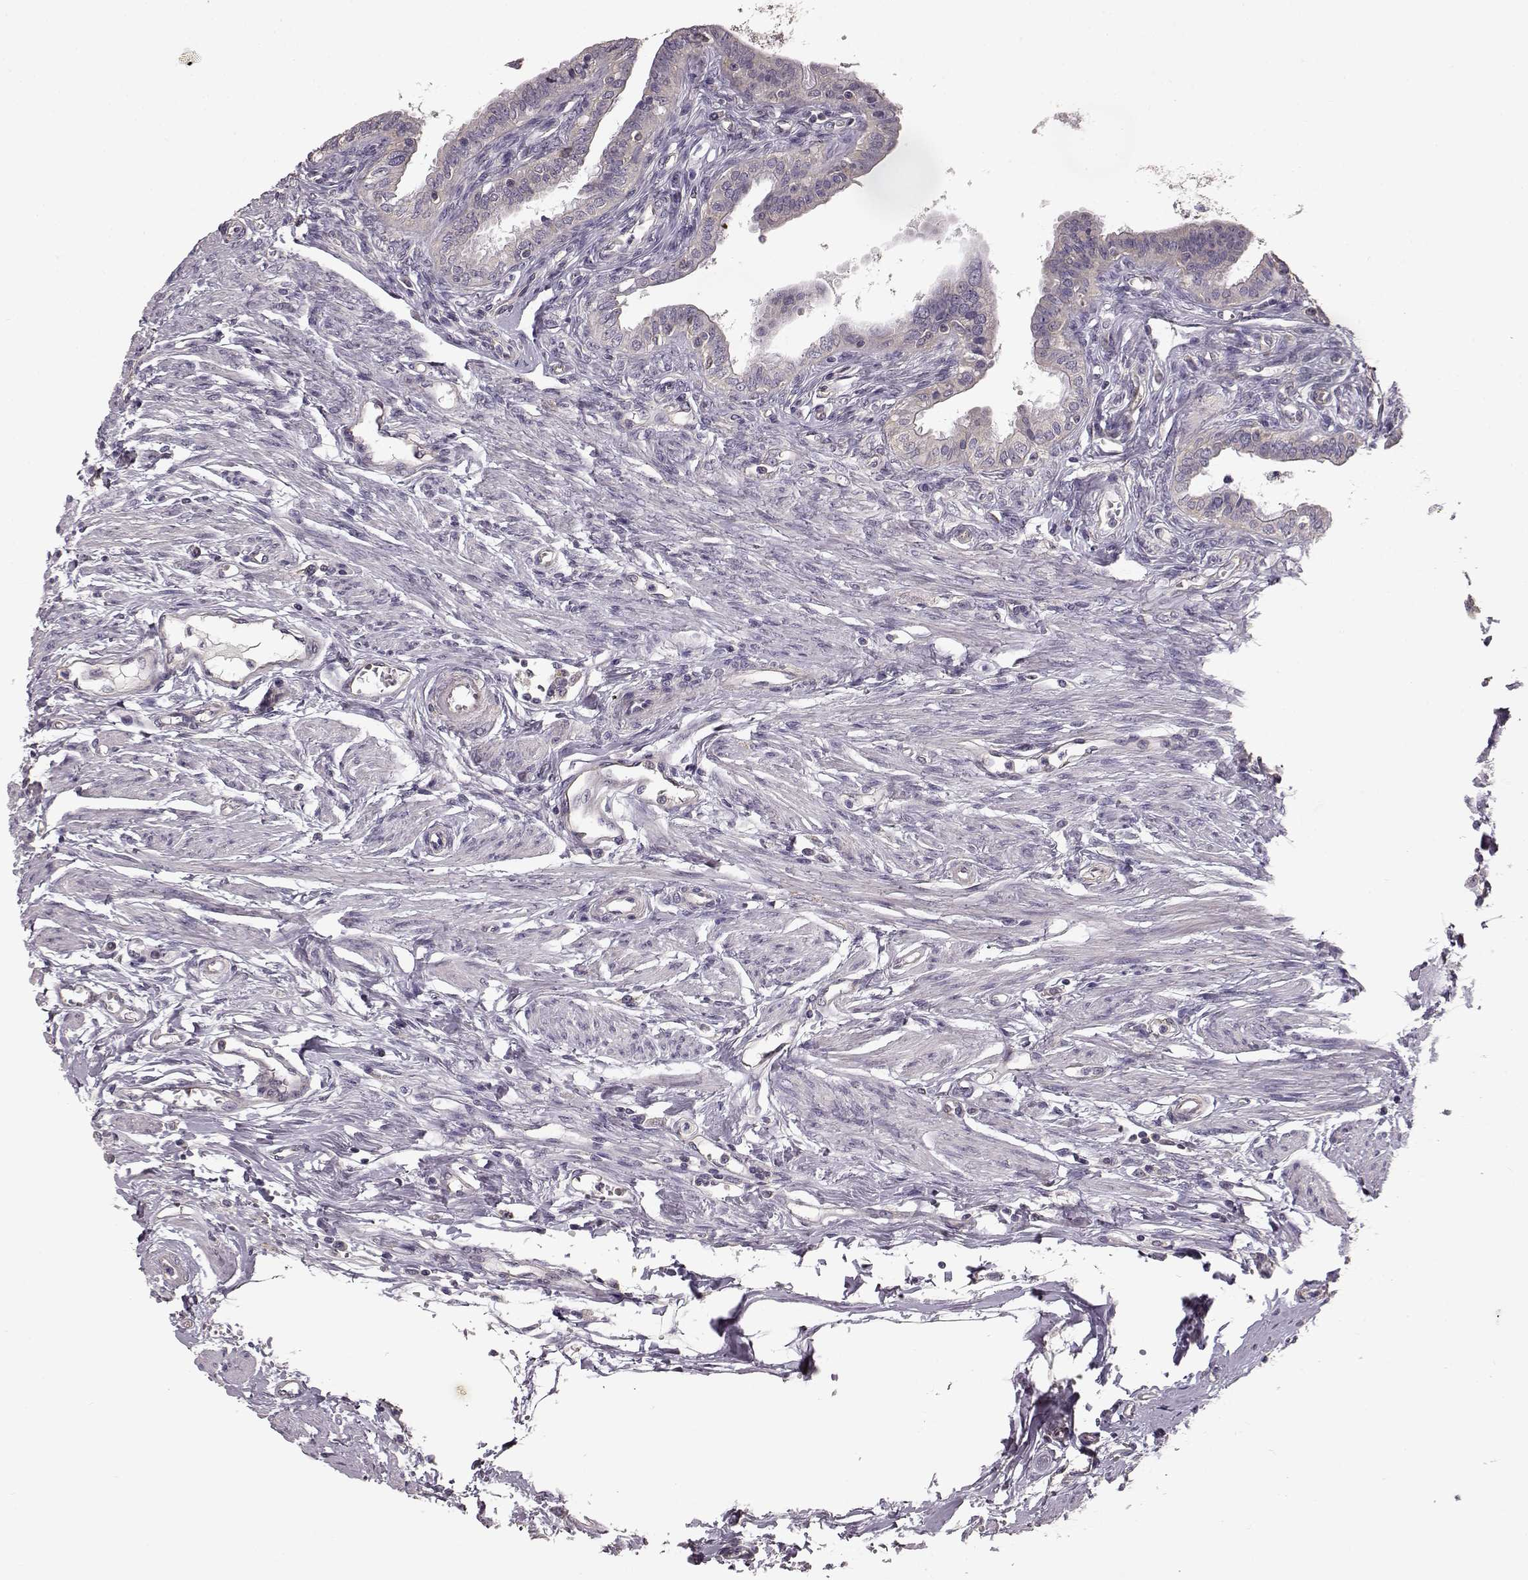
{"staining": {"intensity": "weak", "quantity": "<25%", "location": "cytoplasmic/membranous"}, "tissue": "fallopian tube", "cell_type": "Glandular cells", "image_type": "normal", "snomed": [{"axis": "morphology", "description": "Normal tissue, NOS"}, {"axis": "morphology", "description": "Carcinoma, endometroid"}, {"axis": "topography", "description": "Fallopian tube"}, {"axis": "topography", "description": "Ovary"}], "caption": "DAB (3,3'-diaminobenzidine) immunohistochemical staining of normal fallopian tube reveals no significant positivity in glandular cells.", "gene": "ERBB3", "patient": {"sex": "female", "age": 42}}